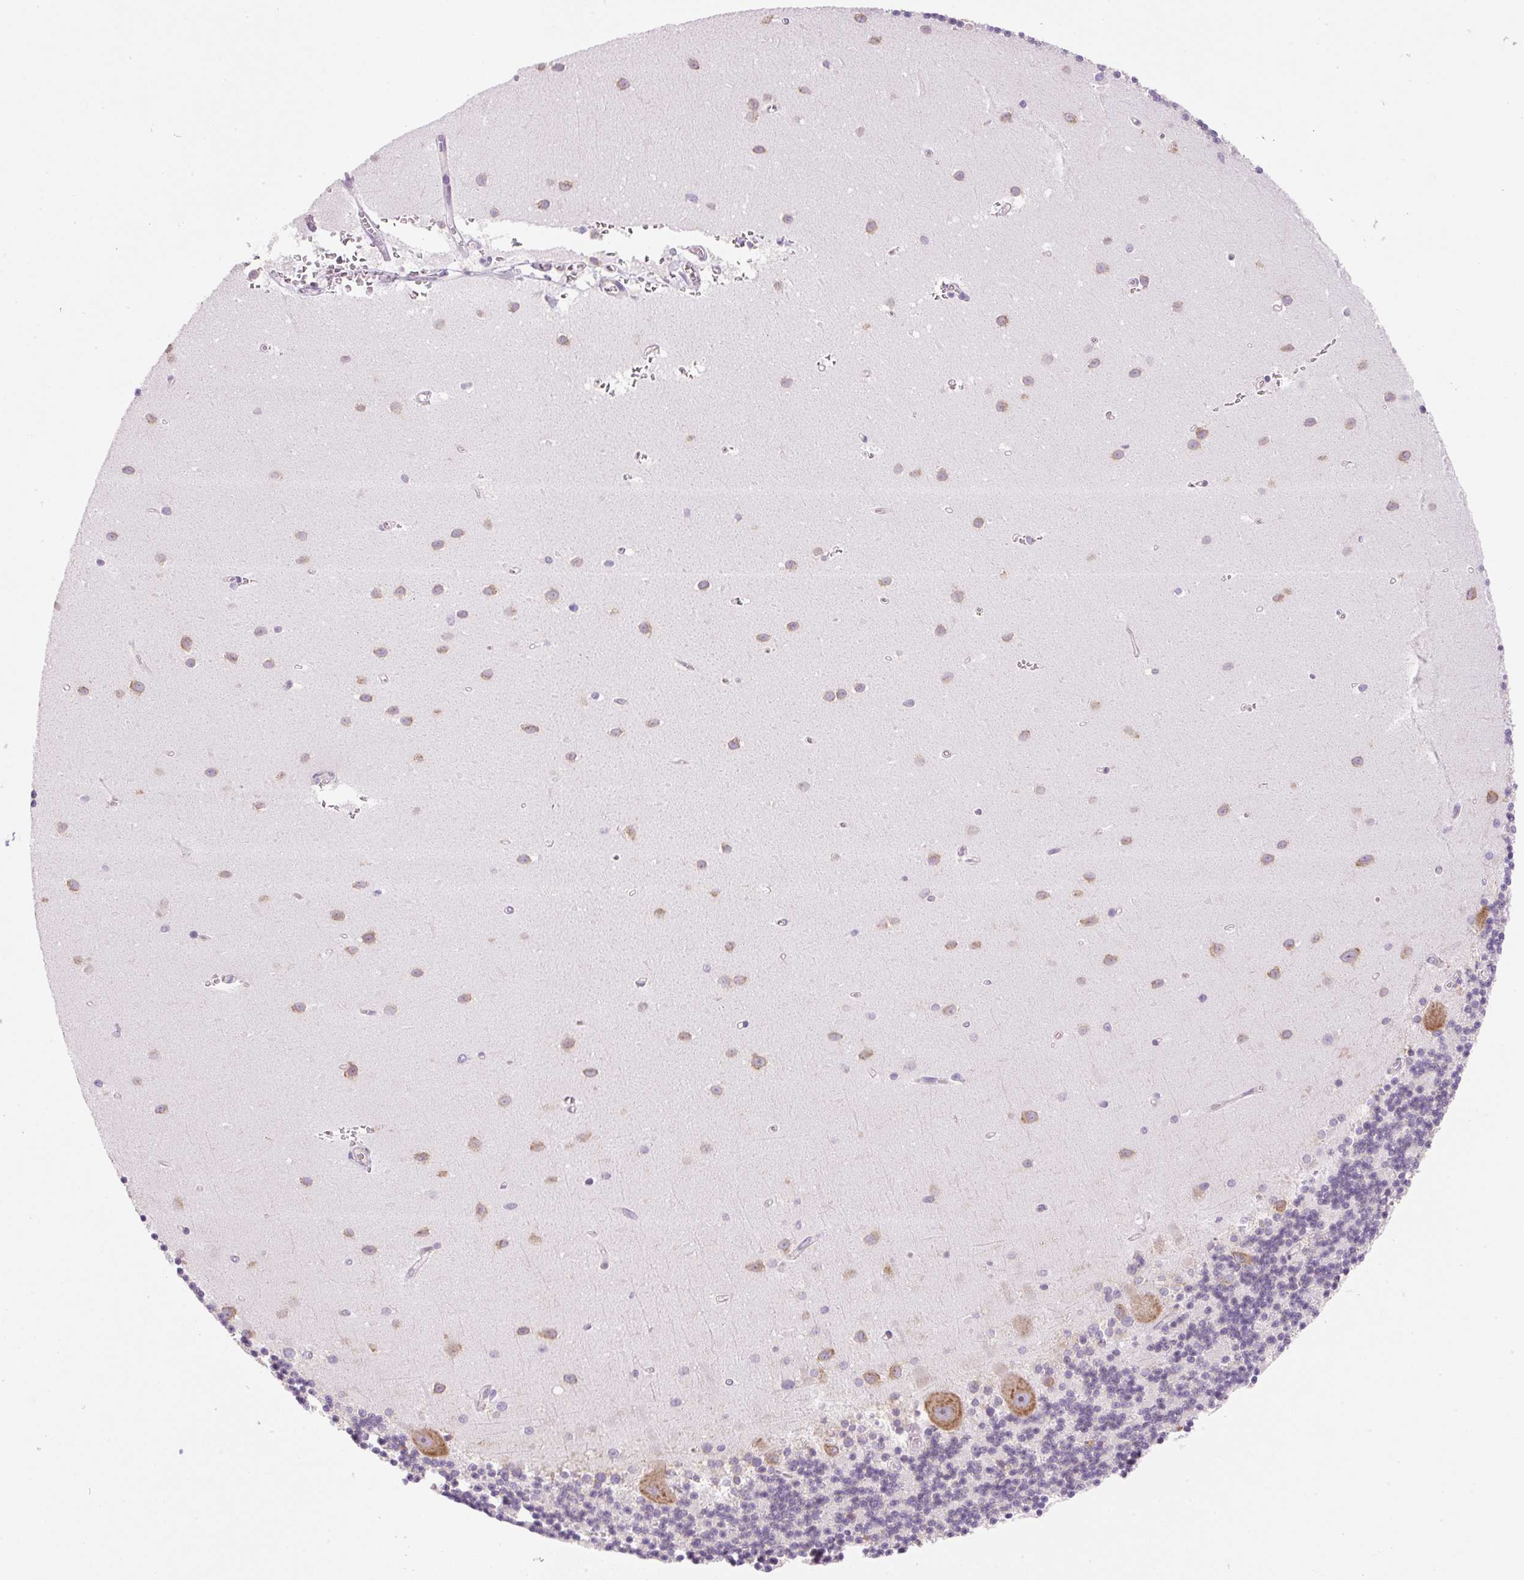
{"staining": {"intensity": "negative", "quantity": "none", "location": "none"}, "tissue": "cerebellum", "cell_type": "Cells in granular layer", "image_type": "normal", "snomed": [{"axis": "morphology", "description": "Normal tissue, NOS"}, {"axis": "topography", "description": "Cerebellum"}], "caption": "The micrograph demonstrates no staining of cells in granular layer in unremarkable cerebellum. (Stains: DAB IHC with hematoxylin counter stain, Microscopy: brightfield microscopy at high magnification).", "gene": "RPL18A", "patient": {"sex": "male", "age": 54}}